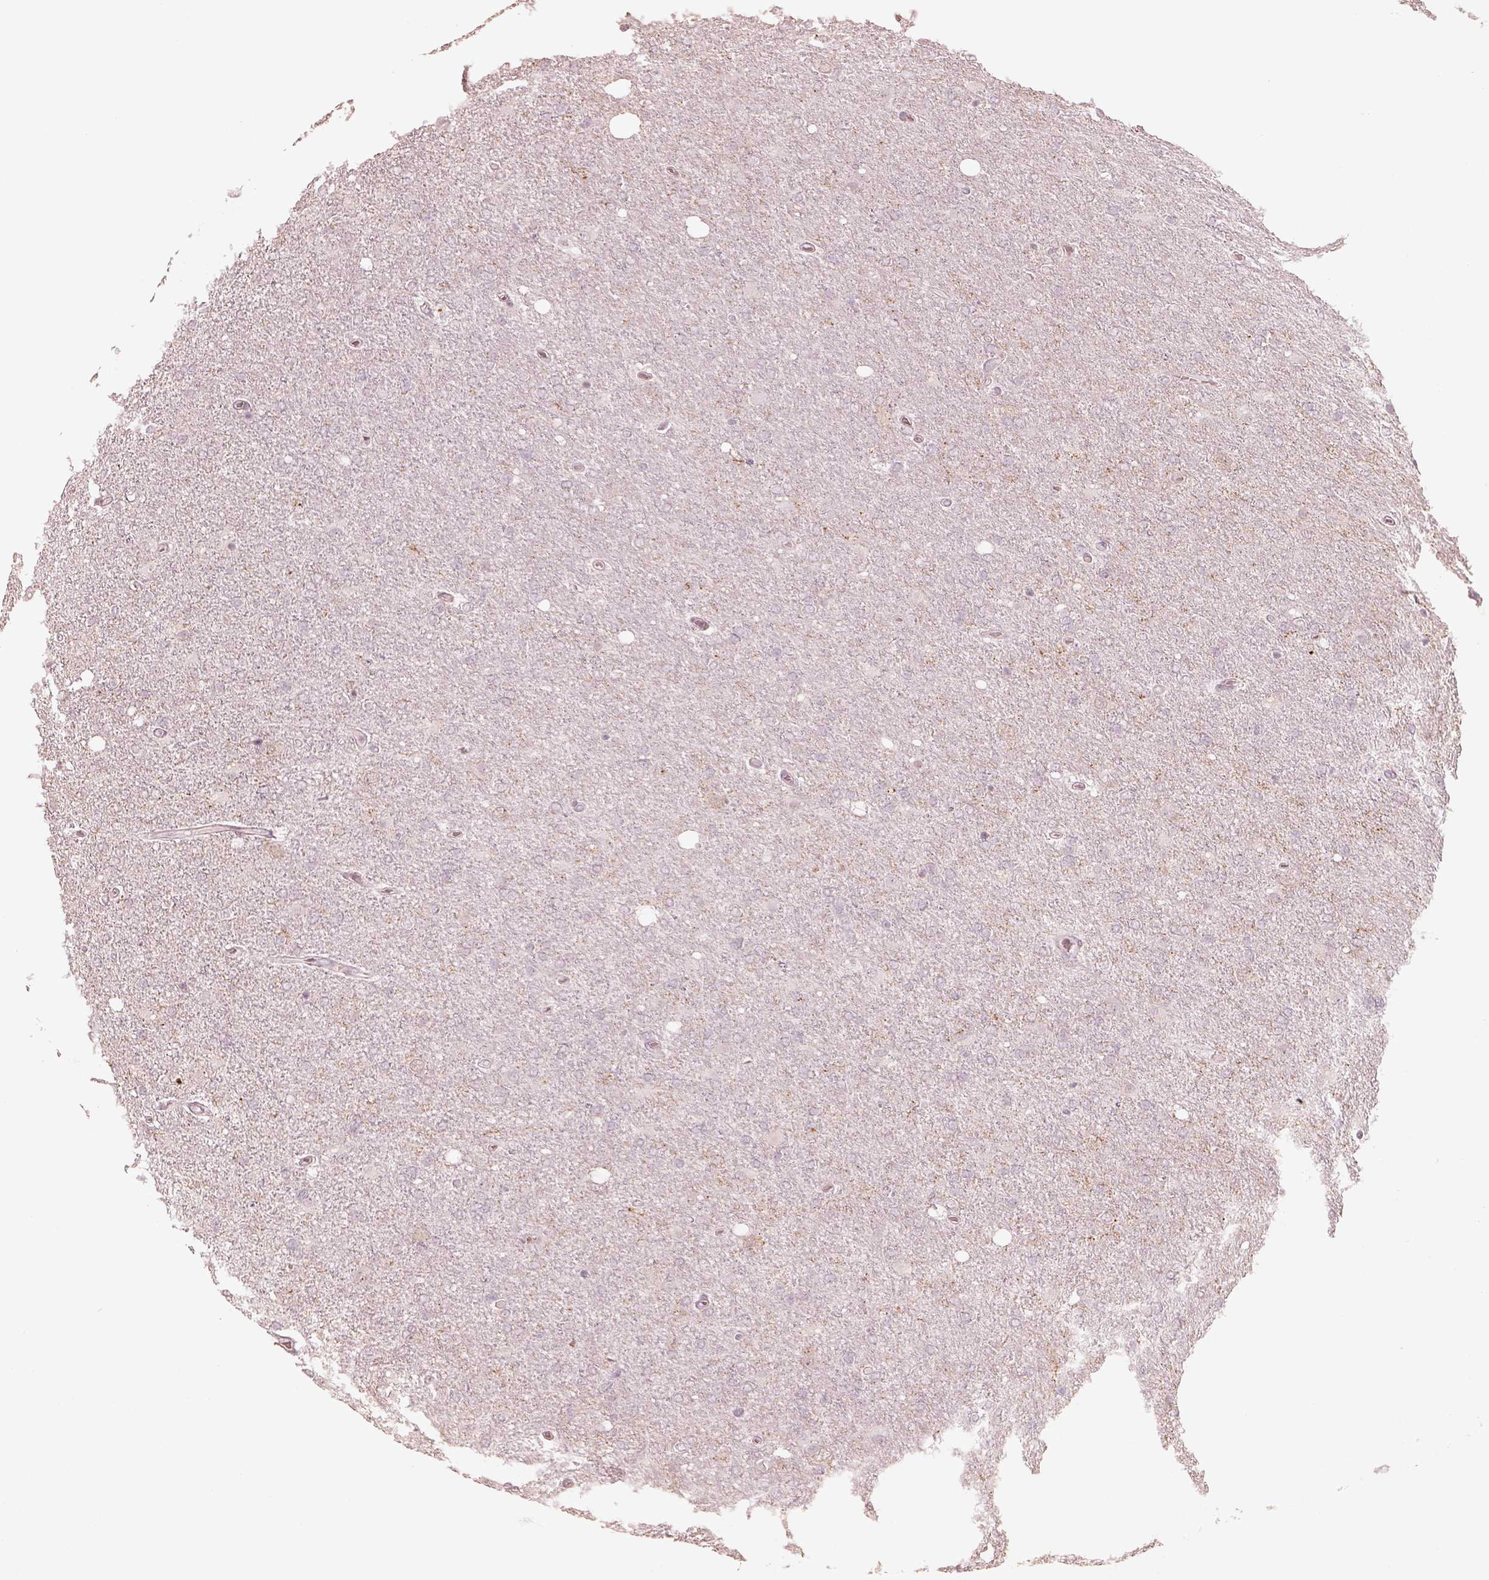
{"staining": {"intensity": "negative", "quantity": "none", "location": "none"}, "tissue": "glioma", "cell_type": "Tumor cells", "image_type": "cancer", "snomed": [{"axis": "morphology", "description": "Glioma, malignant, High grade"}, {"axis": "topography", "description": "Cerebral cortex"}], "caption": "A high-resolution image shows IHC staining of glioma, which displays no significant expression in tumor cells.", "gene": "RAB3C", "patient": {"sex": "male", "age": 70}}